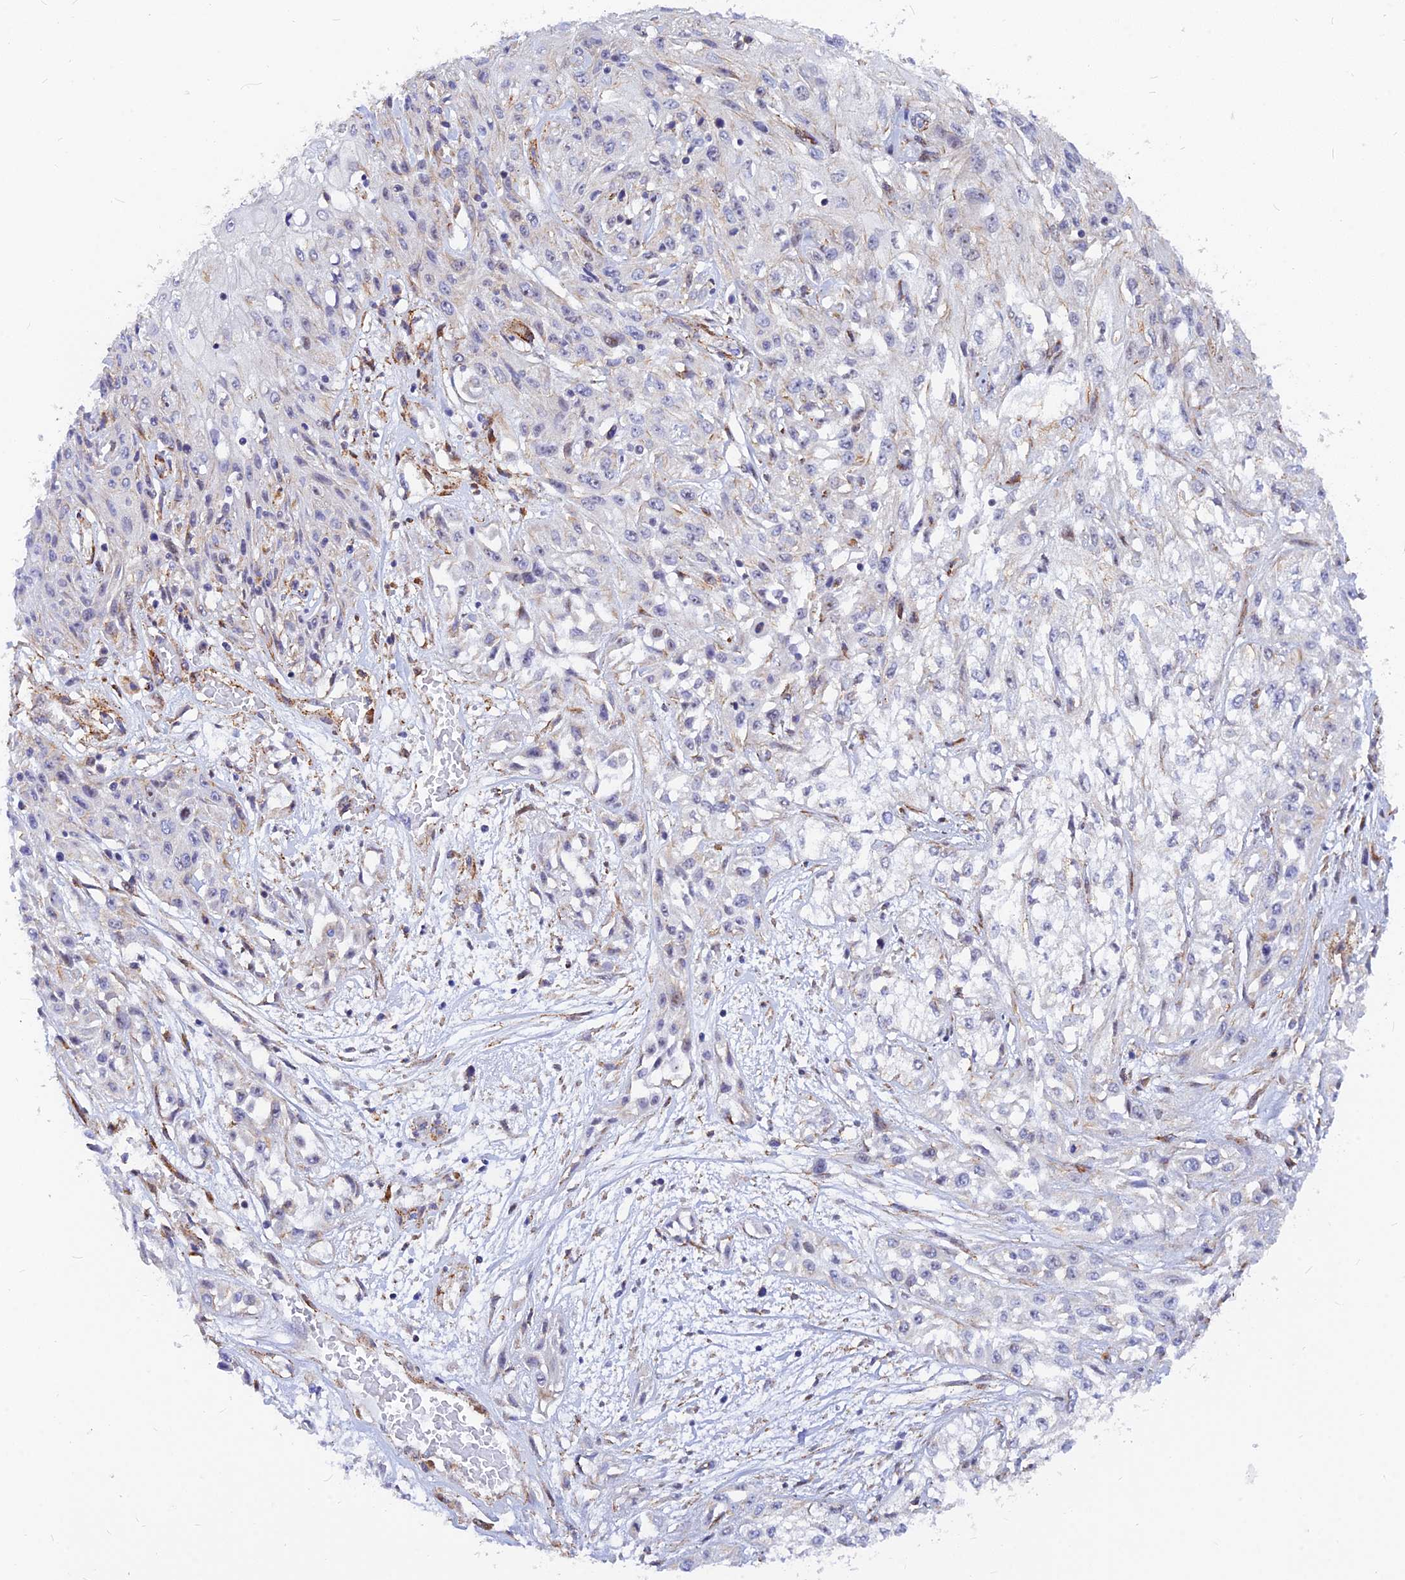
{"staining": {"intensity": "weak", "quantity": "<25%", "location": "cytoplasmic/membranous"}, "tissue": "skin cancer", "cell_type": "Tumor cells", "image_type": "cancer", "snomed": [{"axis": "morphology", "description": "Squamous cell carcinoma, NOS"}, {"axis": "morphology", "description": "Squamous cell carcinoma, metastatic, NOS"}, {"axis": "topography", "description": "Skin"}, {"axis": "topography", "description": "Lymph node"}], "caption": "Skin cancer was stained to show a protein in brown. There is no significant positivity in tumor cells. (Brightfield microscopy of DAB (3,3'-diaminobenzidine) immunohistochemistry (IHC) at high magnification).", "gene": "VSTM2L", "patient": {"sex": "male", "age": 75}}